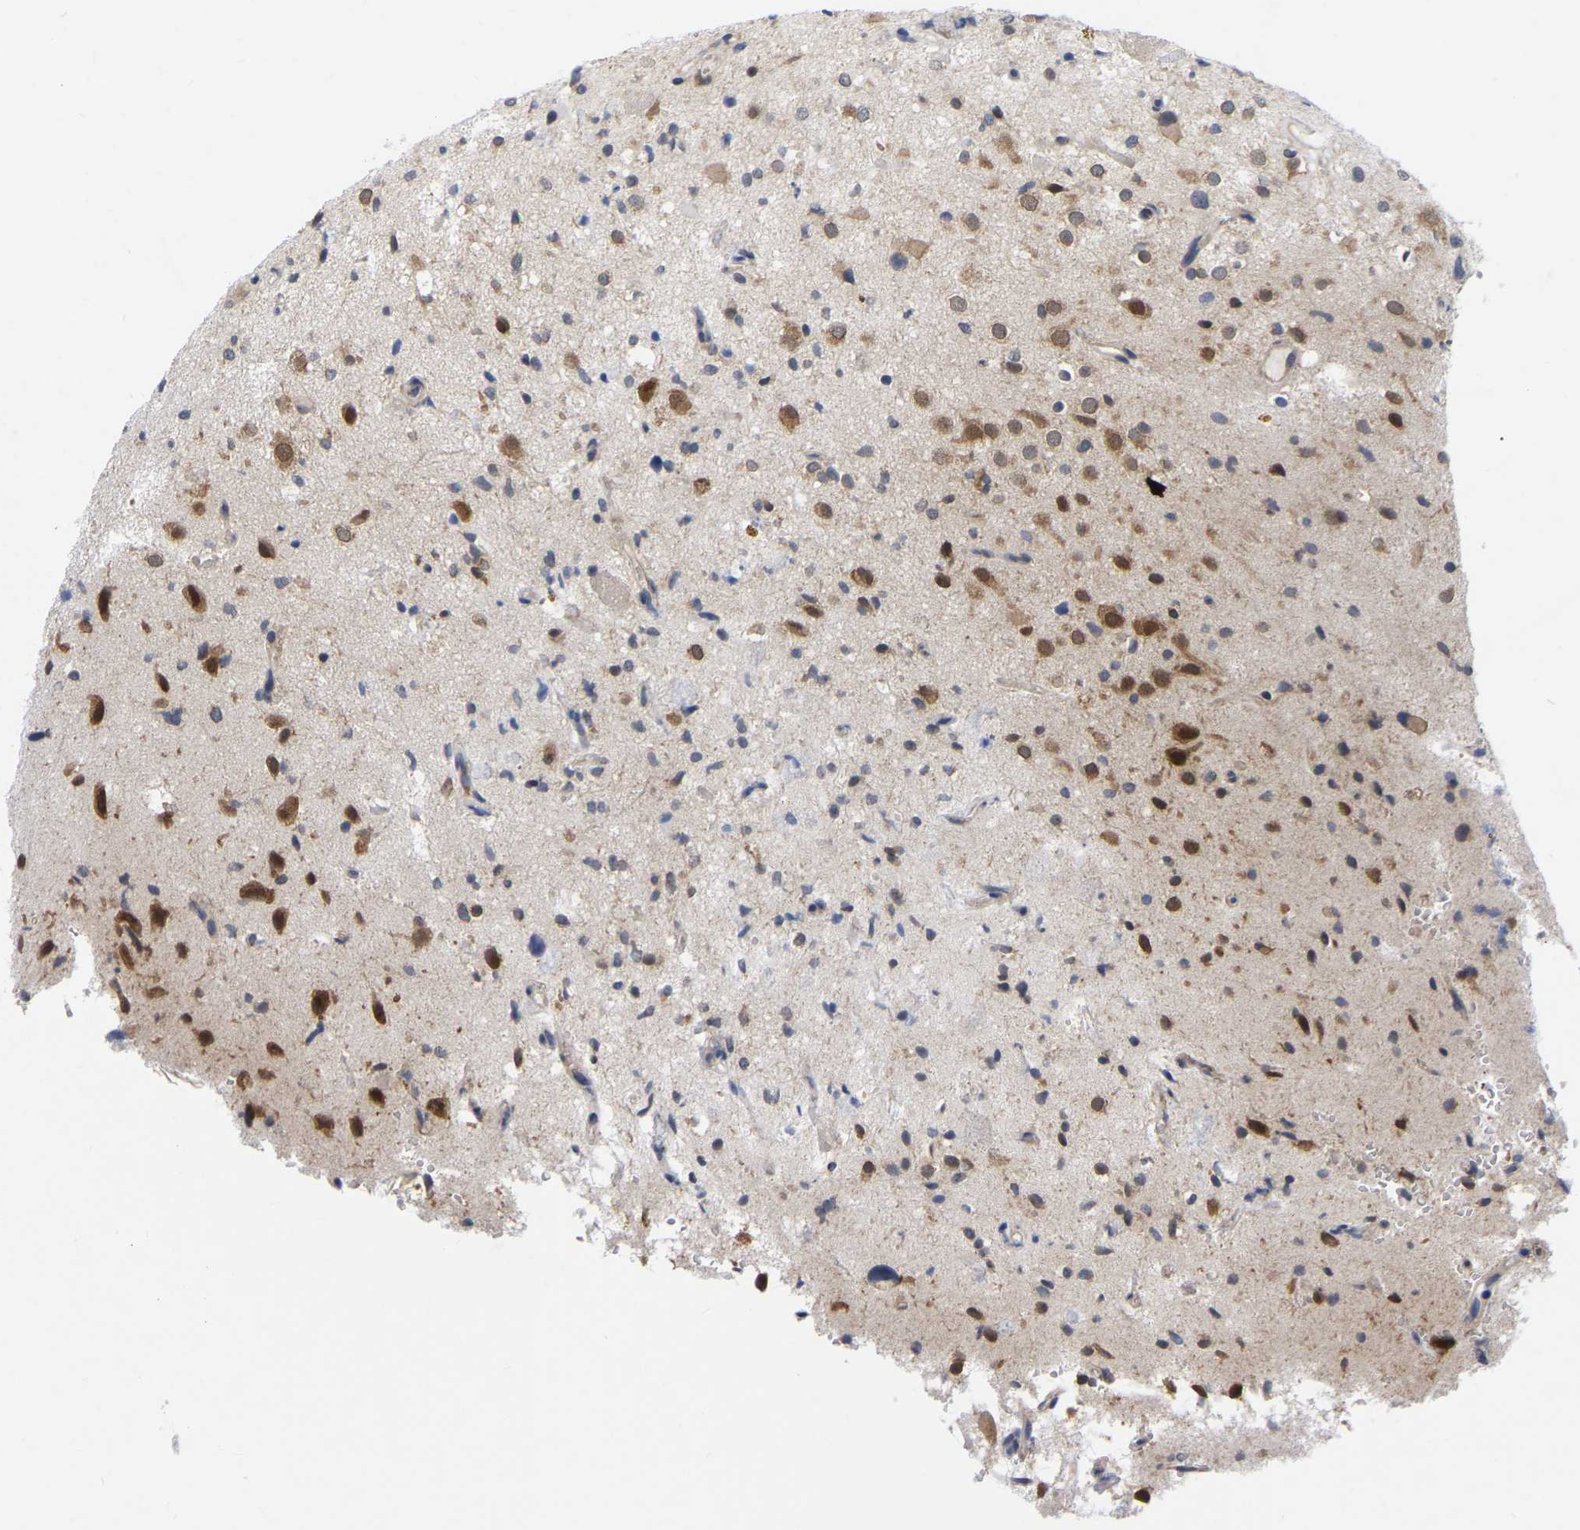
{"staining": {"intensity": "moderate", "quantity": "25%-75%", "location": "cytoplasmic/membranous,nuclear"}, "tissue": "glioma", "cell_type": "Tumor cells", "image_type": "cancer", "snomed": [{"axis": "morphology", "description": "Glioma, malignant, High grade"}, {"axis": "topography", "description": "Brain"}], "caption": "Glioma was stained to show a protein in brown. There is medium levels of moderate cytoplasmic/membranous and nuclear staining in about 25%-75% of tumor cells.", "gene": "UBE4B", "patient": {"sex": "male", "age": 33}}